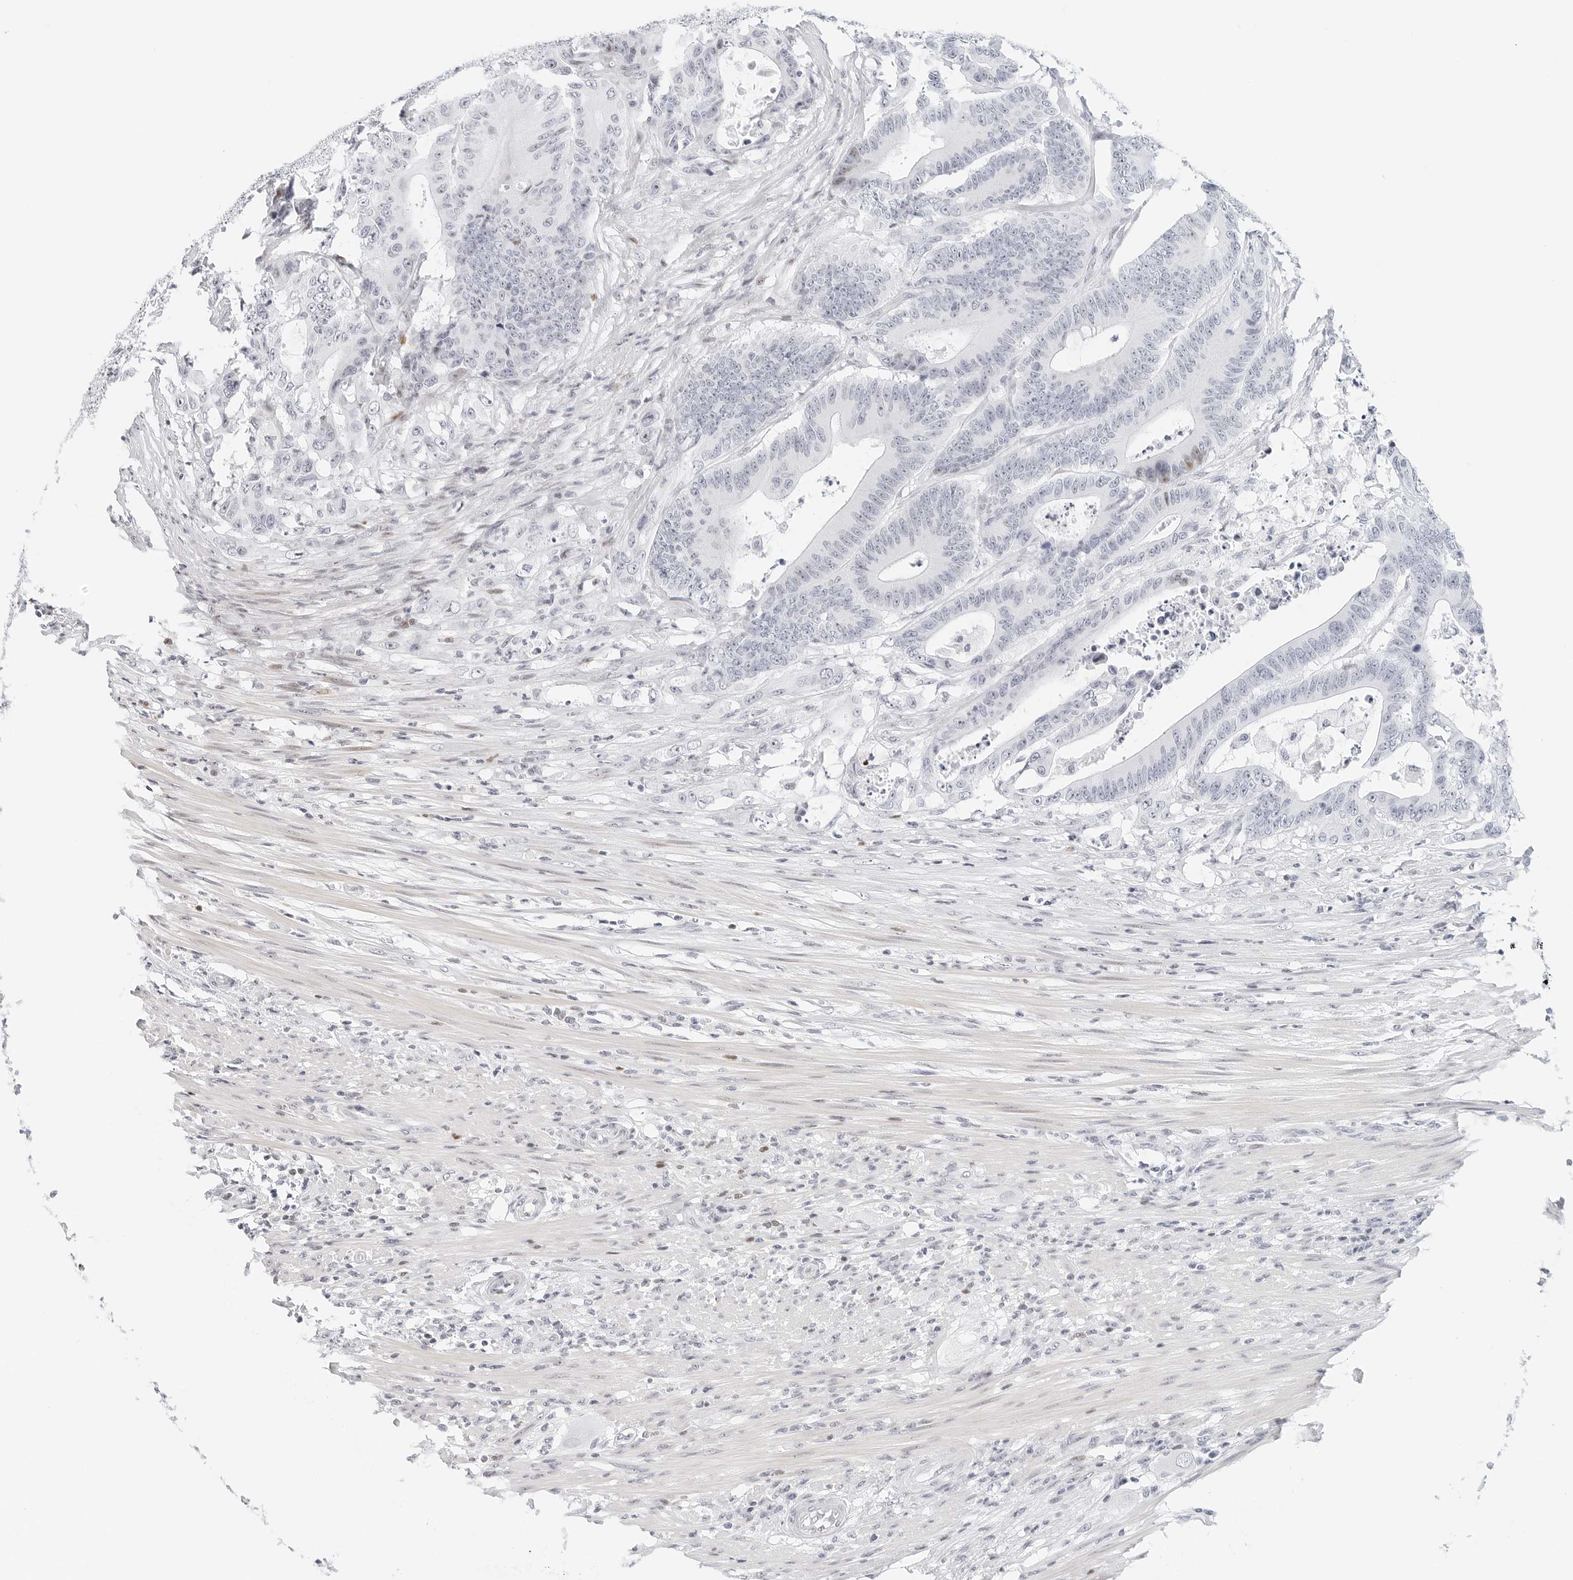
{"staining": {"intensity": "negative", "quantity": "none", "location": "none"}, "tissue": "colorectal cancer", "cell_type": "Tumor cells", "image_type": "cancer", "snomed": [{"axis": "morphology", "description": "Adenocarcinoma, NOS"}, {"axis": "topography", "description": "Colon"}], "caption": "Colorectal cancer was stained to show a protein in brown. There is no significant positivity in tumor cells. (Immunohistochemistry, brightfield microscopy, high magnification).", "gene": "NTMT2", "patient": {"sex": "male", "age": 83}}